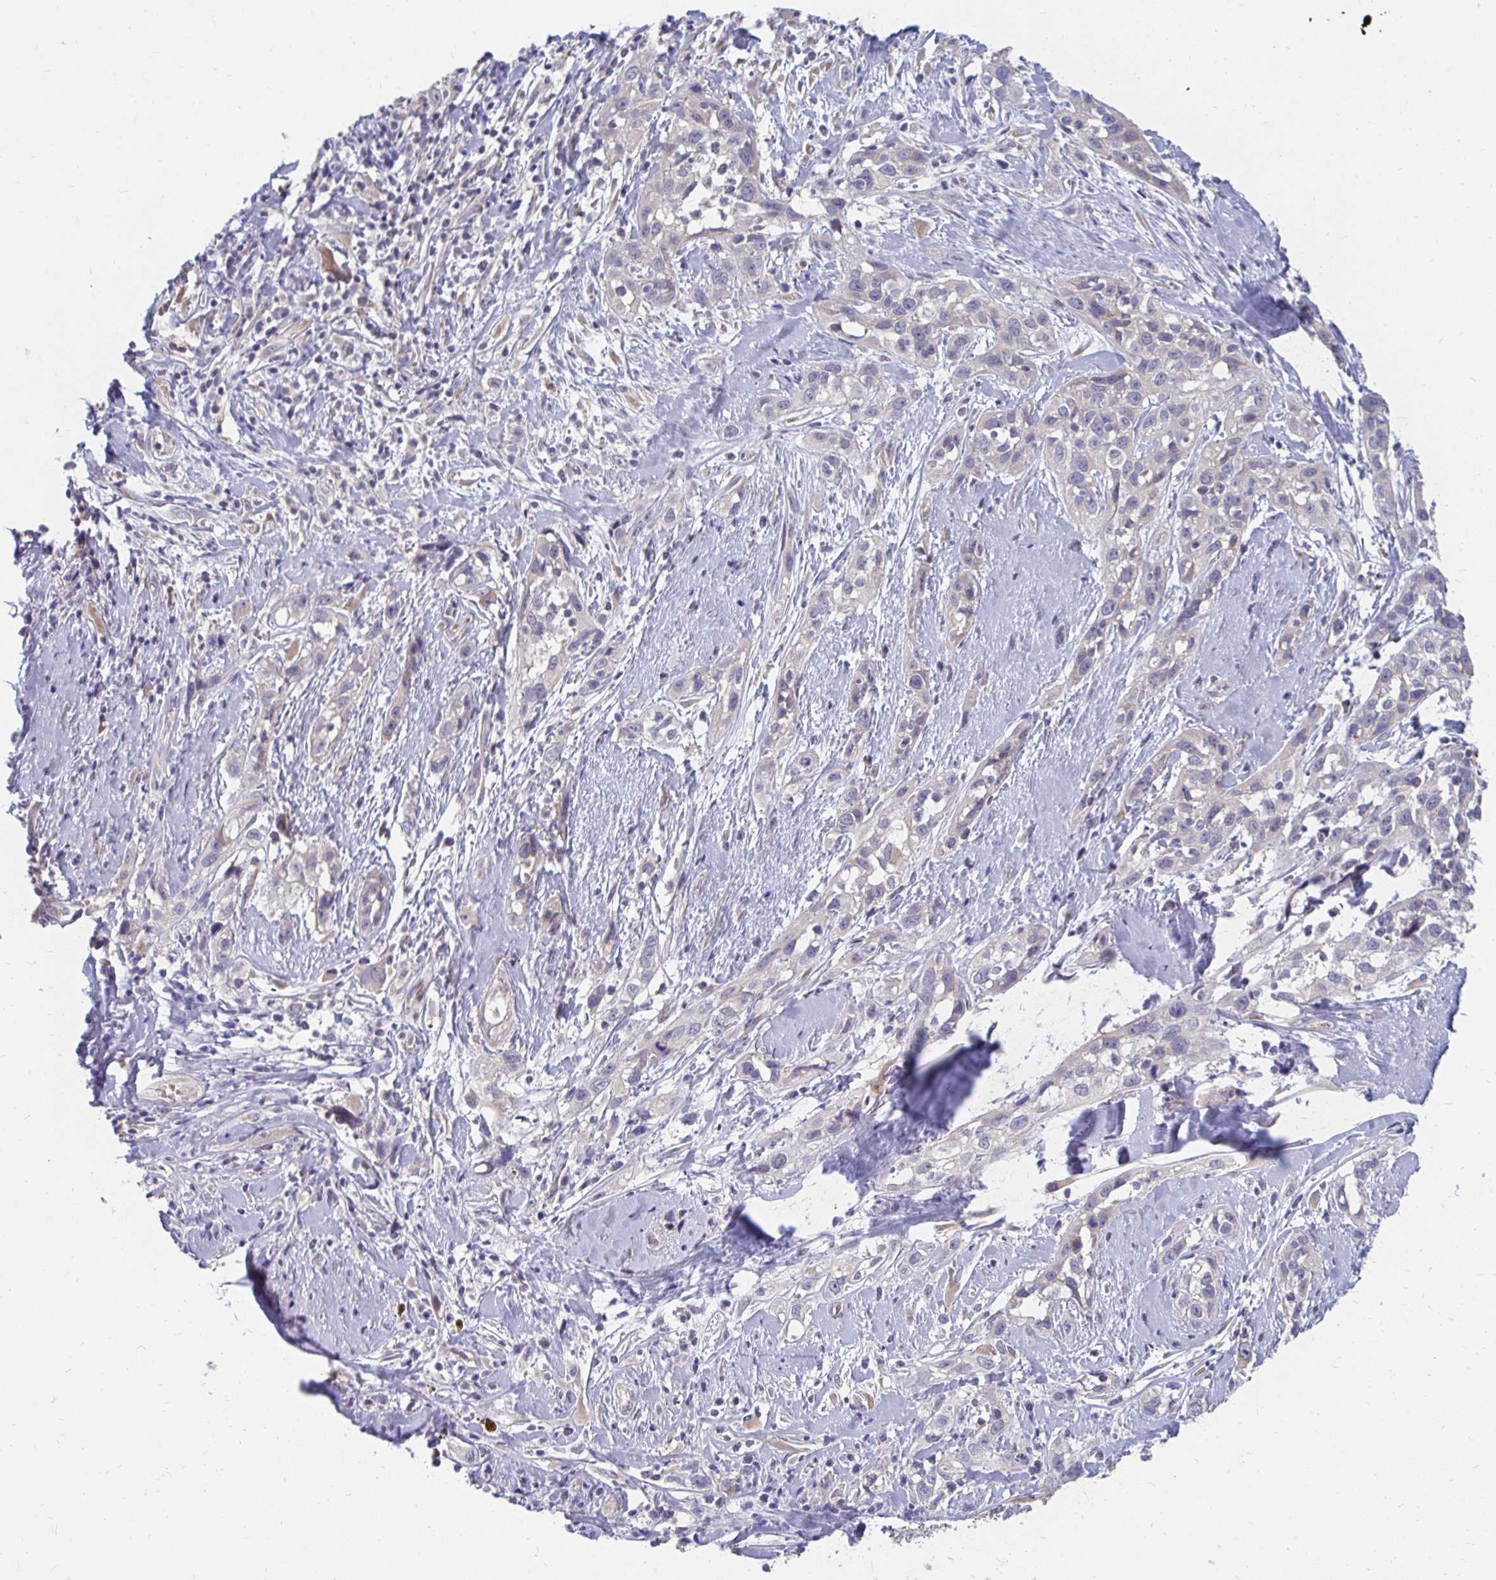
{"staining": {"intensity": "negative", "quantity": "none", "location": "none"}, "tissue": "skin cancer", "cell_type": "Tumor cells", "image_type": "cancer", "snomed": [{"axis": "morphology", "description": "Squamous cell carcinoma, NOS"}, {"axis": "topography", "description": "Skin"}], "caption": "High power microscopy histopathology image of an immunohistochemistry (IHC) histopathology image of squamous cell carcinoma (skin), revealing no significant positivity in tumor cells. Nuclei are stained in blue.", "gene": "PABIR3", "patient": {"sex": "male", "age": 82}}